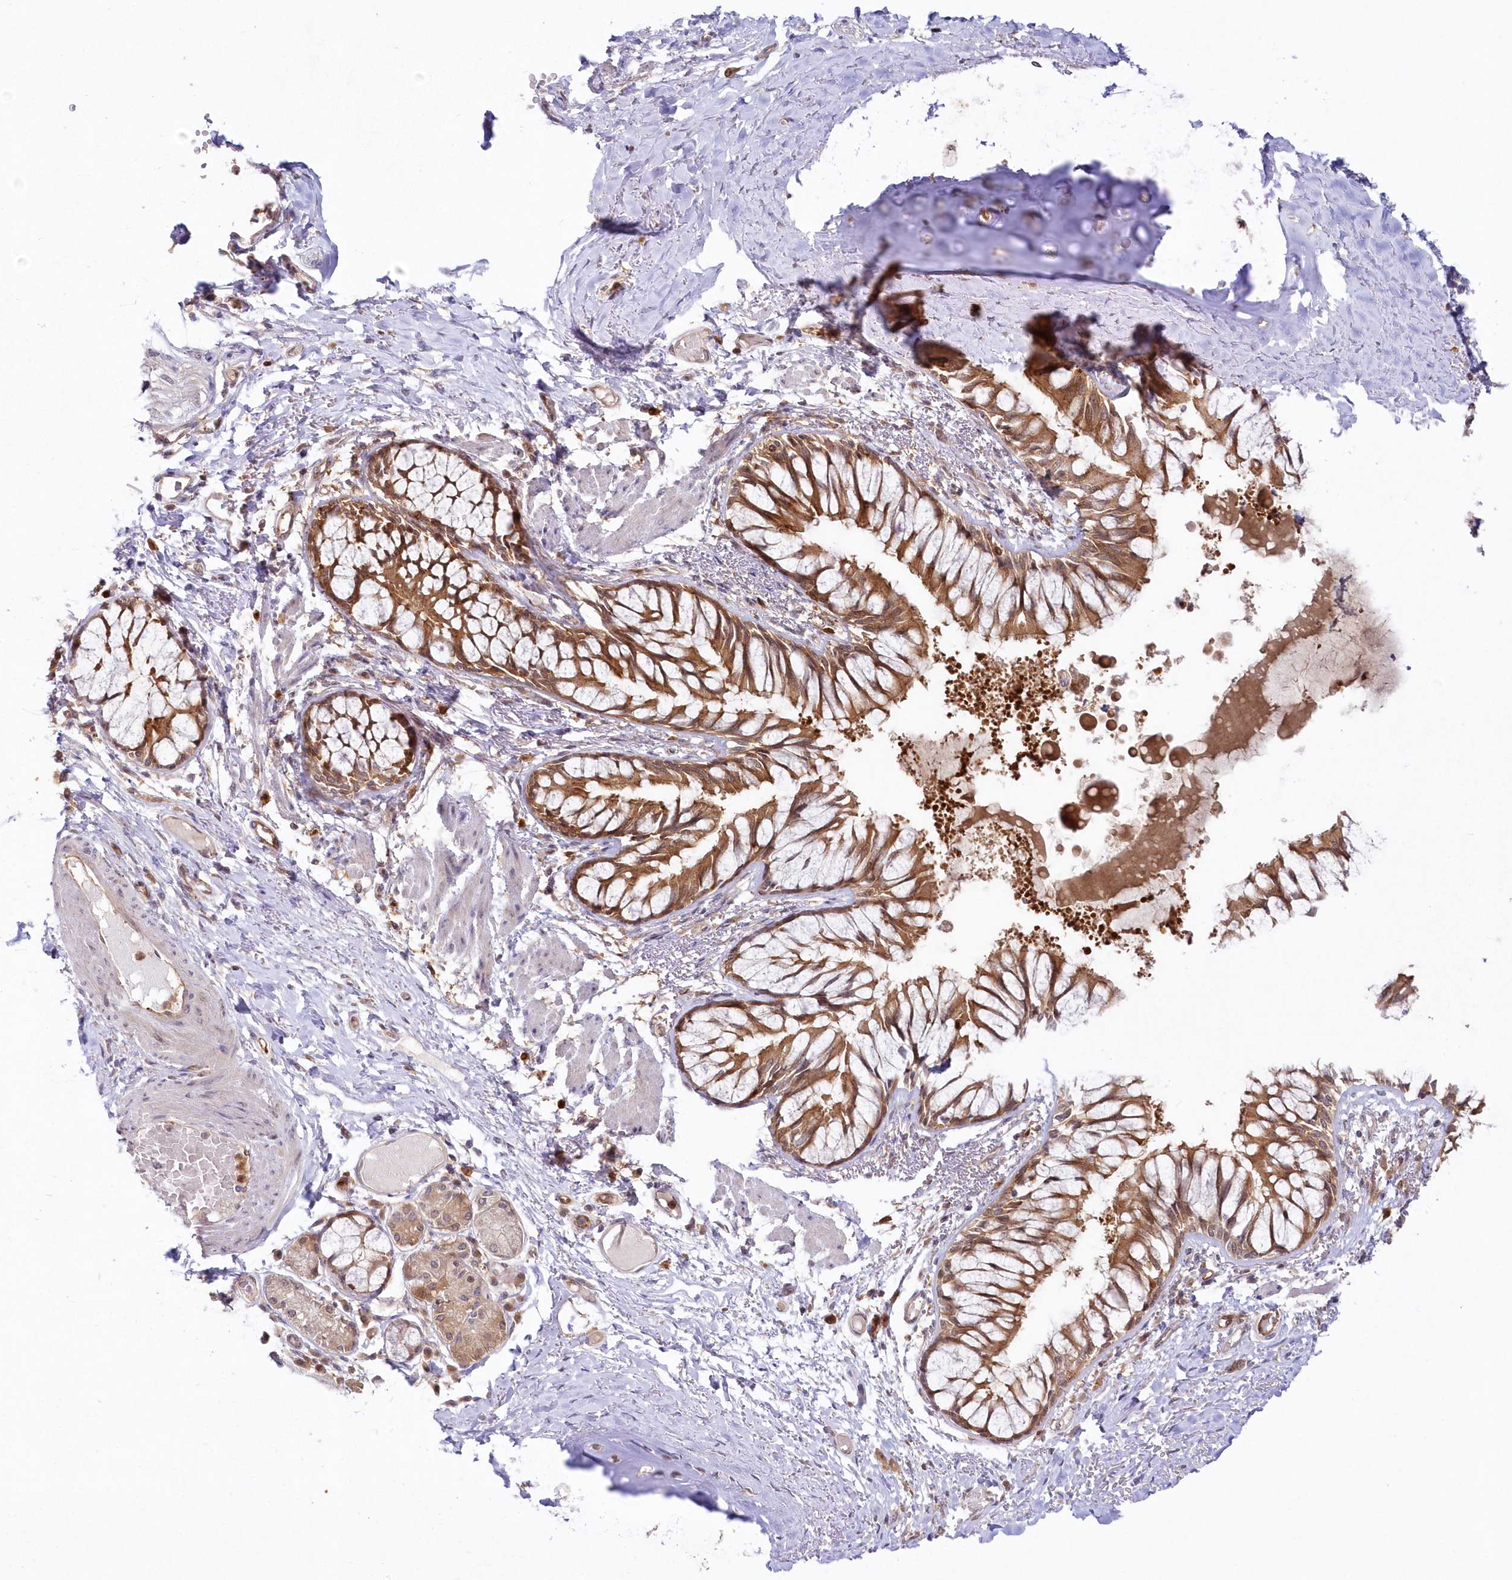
{"staining": {"intensity": "moderate", "quantity": ">75%", "location": "cytoplasmic/membranous"}, "tissue": "bronchus", "cell_type": "Respiratory epithelial cells", "image_type": "normal", "snomed": [{"axis": "morphology", "description": "Normal tissue, NOS"}, {"axis": "topography", "description": "Cartilage tissue"}, {"axis": "topography", "description": "Bronchus"}, {"axis": "topography", "description": "Lung"}], "caption": "Immunohistochemistry (IHC) micrograph of unremarkable bronchus: human bronchus stained using immunohistochemistry demonstrates medium levels of moderate protein expression localized specifically in the cytoplasmic/membranous of respiratory epithelial cells, appearing as a cytoplasmic/membranous brown color.", "gene": "GBE1", "patient": {"sex": "male", "age": 64}}